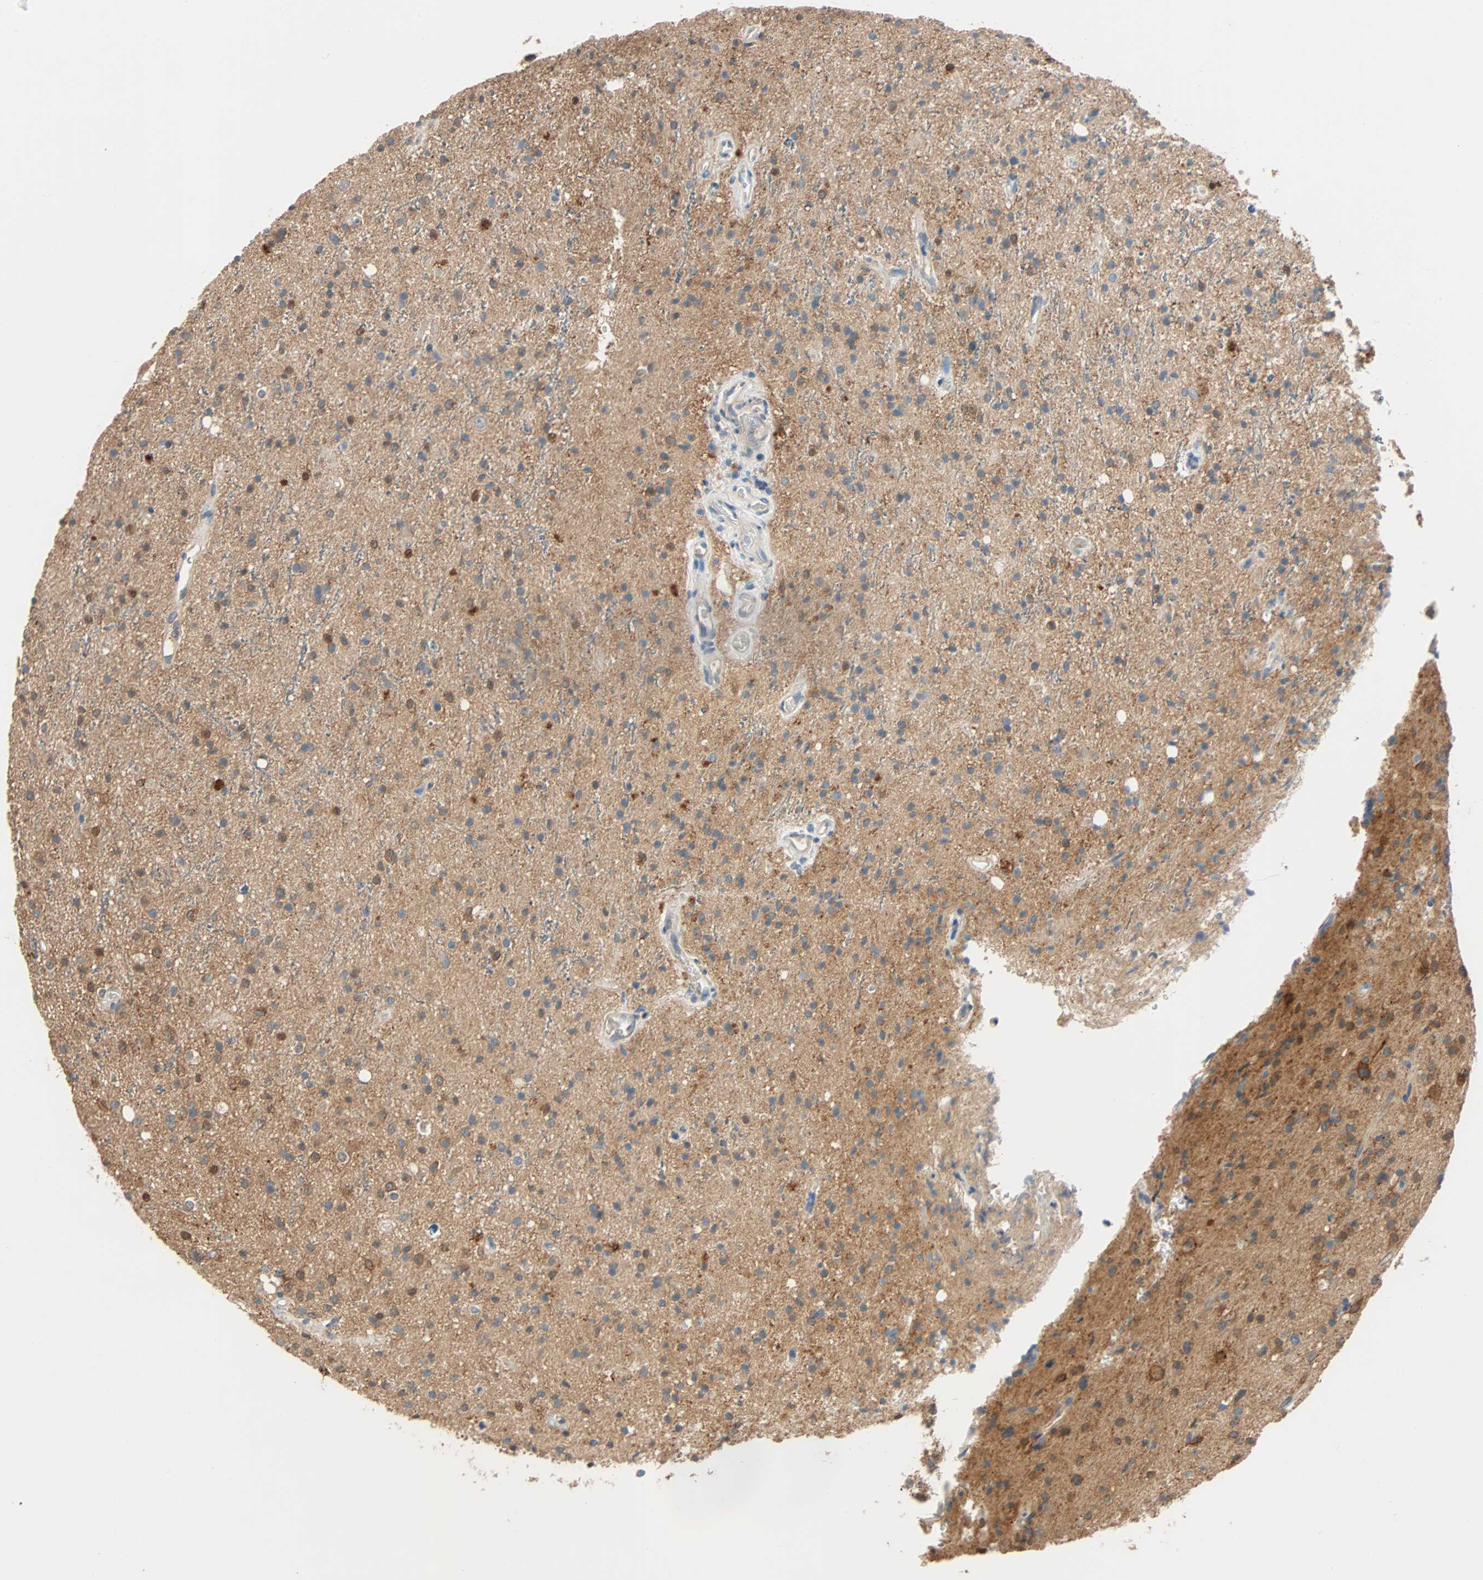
{"staining": {"intensity": "strong", "quantity": "25%-75%", "location": "cytoplasmic/membranous"}, "tissue": "glioma", "cell_type": "Tumor cells", "image_type": "cancer", "snomed": [{"axis": "morphology", "description": "Glioma, malignant, High grade"}, {"axis": "topography", "description": "Brain"}], "caption": "A brown stain highlights strong cytoplasmic/membranous positivity of a protein in glioma tumor cells. Ihc stains the protein in brown and the nuclei are stained blue.", "gene": "TNFRSF12A", "patient": {"sex": "male", "age": 47}}